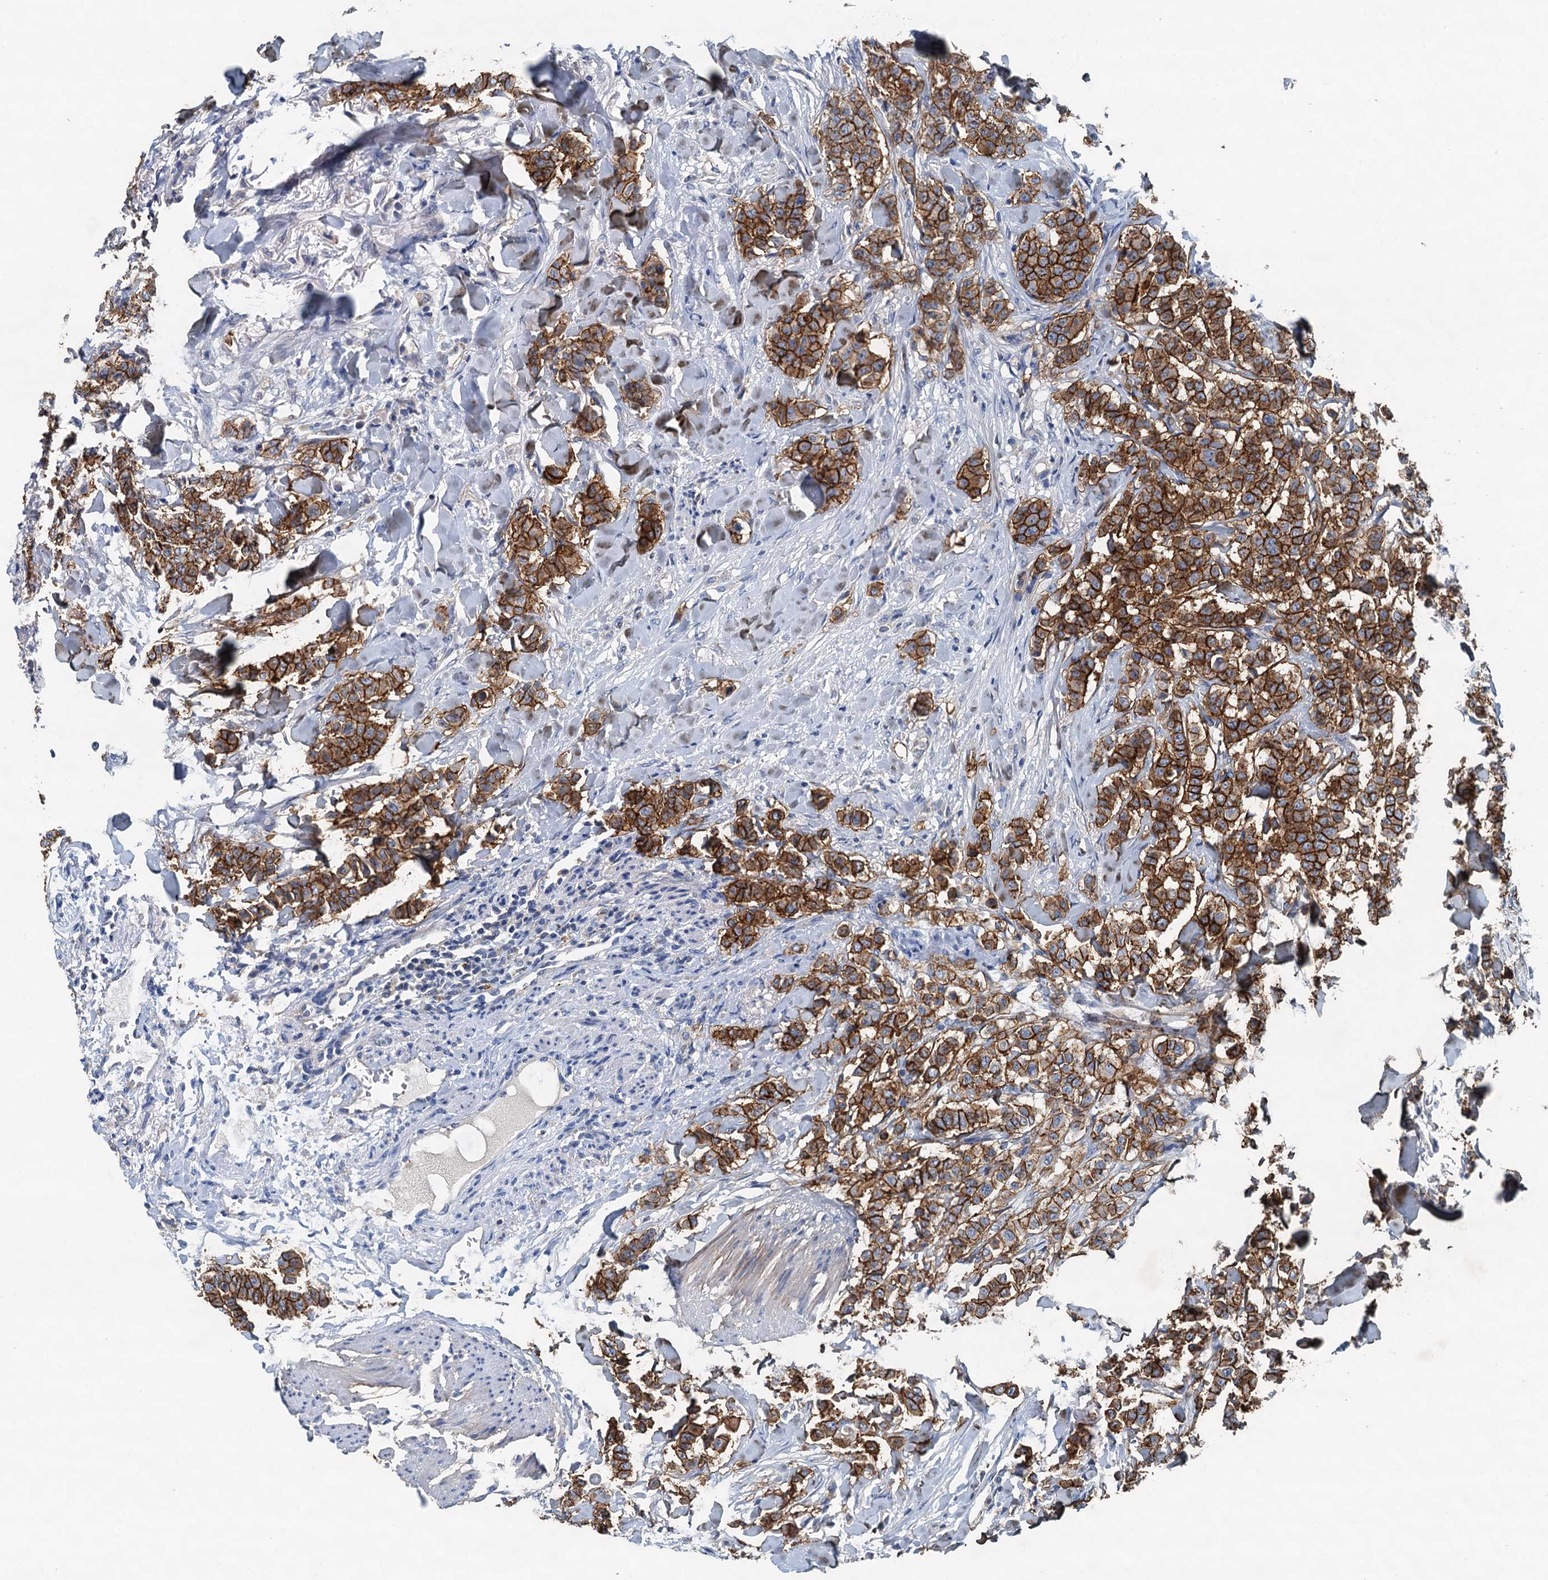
{"staining": {"intensity": "moderate", "quantity": ">75%", "location": "cytoplasmic/membranous"}, "tissue": "breast cancer", "cell_type": "Tumor cells", "image_type": "cancer", "snomed": [{"axis": "morphology", "description": "Duct carcinoma"}, {"axis": "topography", "description": "Breast"}], "caption": "A photomicrograph of breast cancer stained for a protein shows moderate cytoplasmic/membranous brown staining in tumor cells.", "gene": "THAP10", "patient": {"sex": "female", "age": 40}}